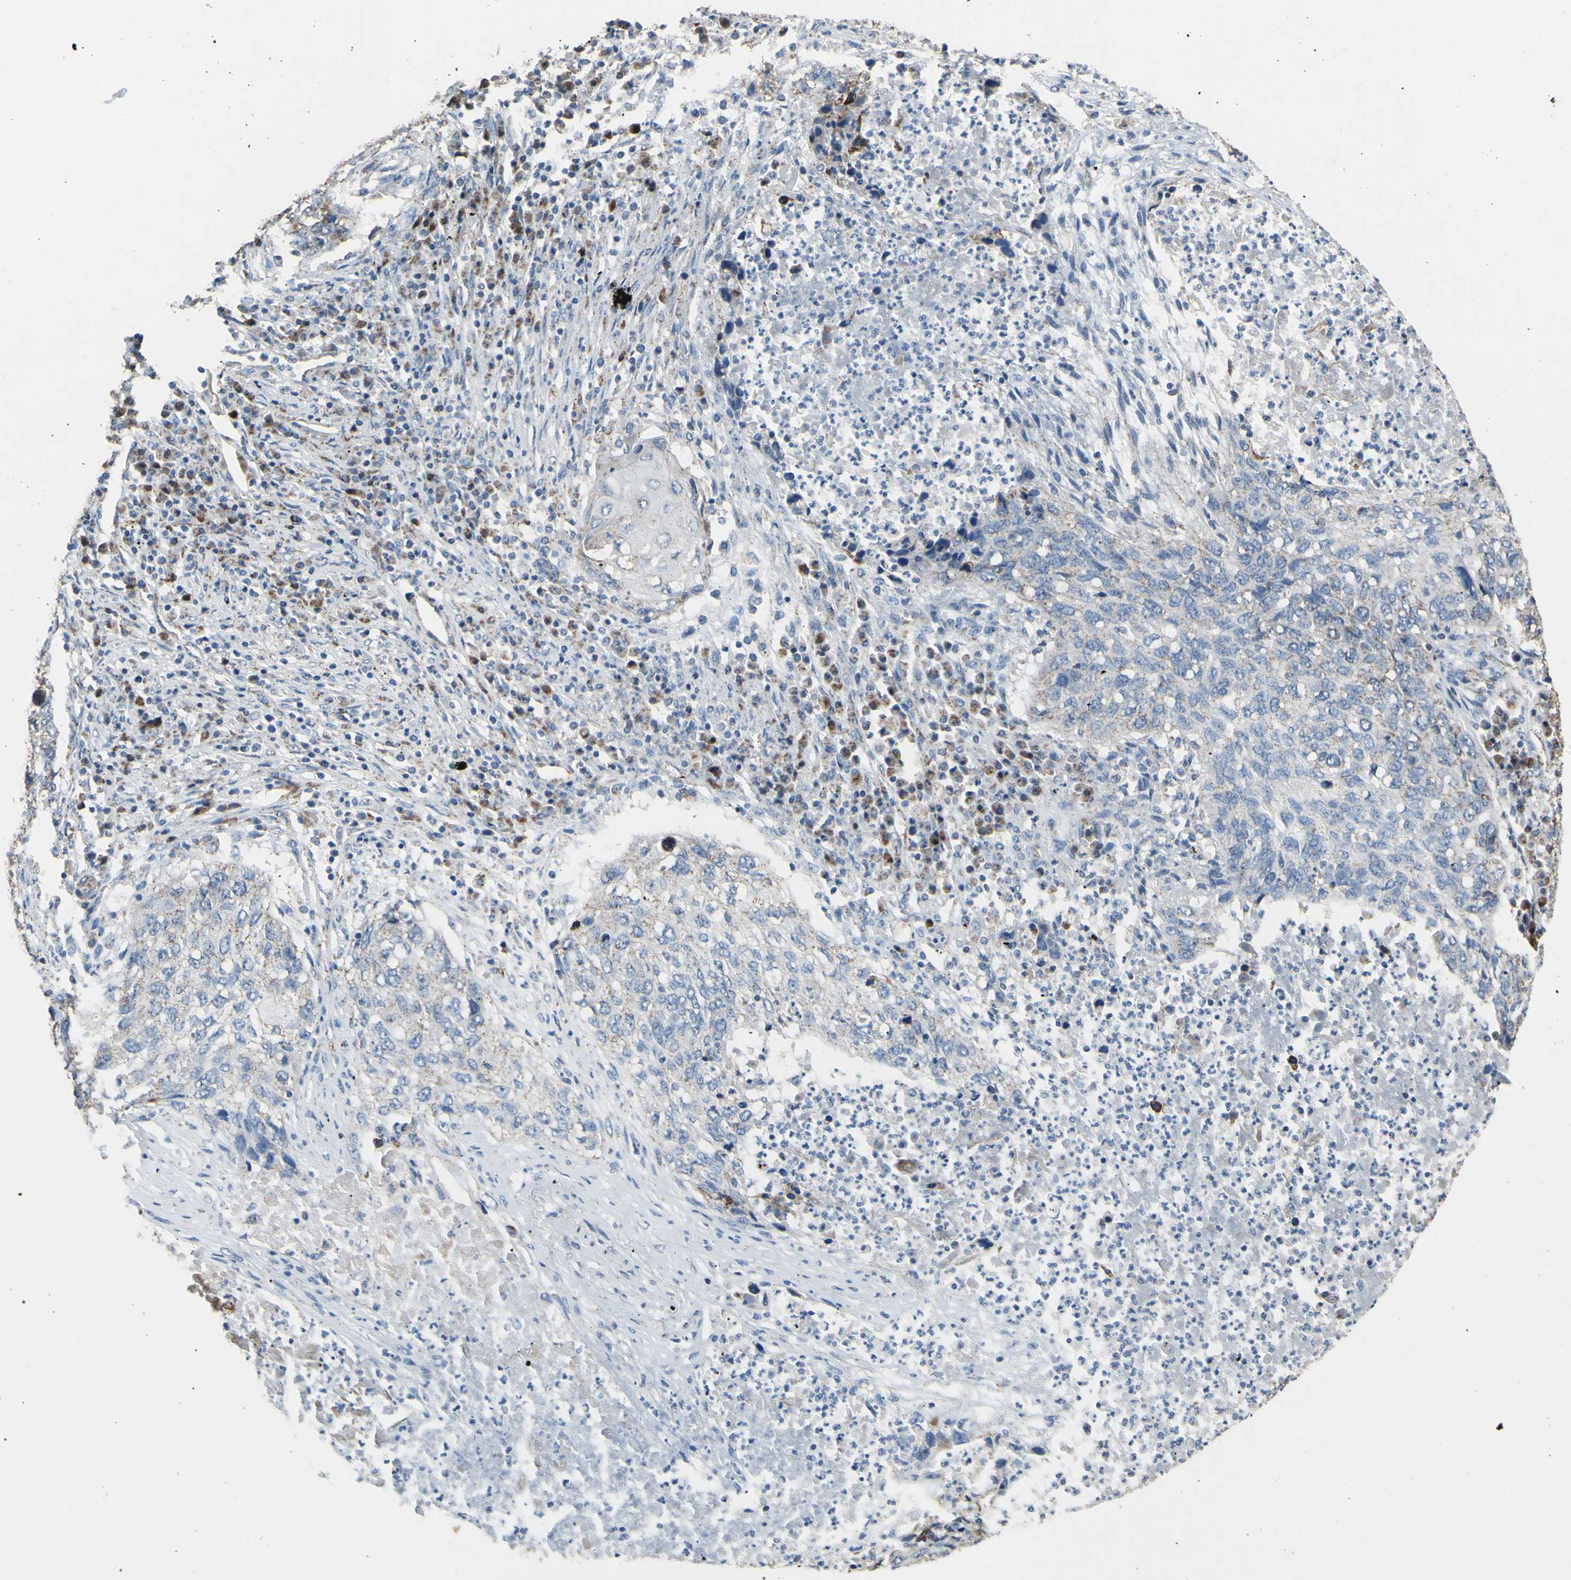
{"staining": {"intensity": "weak", "quantity": "<25%", "location": "cytoplasmic/membranous"}, "tissue": "lung cancer", "cell_type": "Tumor cells", "image_type": "cancer", "snomed": [{"axis": "morphology", "description": "Squamous cell carcinoma, NOS"}, {"axis": "topography", "description": "Lung"}], "caption": "A photomicrograph of lung squamous cell carcinoma stained for a protein shows no brown staining in tumor cells.", "gene": "CMKLR2", "patient": {"sex": "female", "age": 63}}